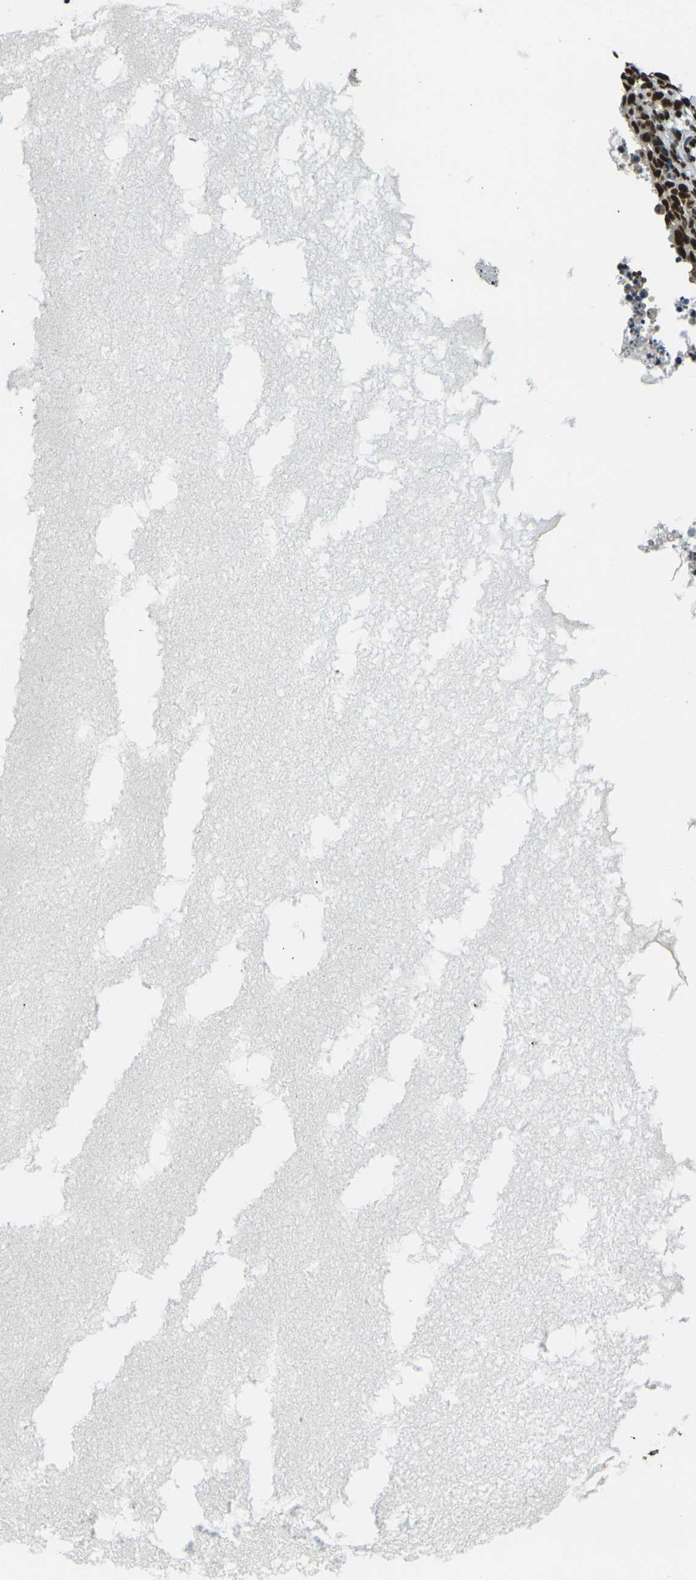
{"staining": {"intensity": "strong", "quantity": ">75%", "location": "nuclear"}, "tissue": "ovary", "cell_type": "Ovarian stroma cells", "image_type": "normal", "snomed": [{"axis": "morphology", "description": "Normal tissue, NOS"}, {"axis": "topography", "description": "Ovary"}], "caption": "High-magnification brightfield microscopy of normal ovary stained with DAB (brown) and counterstained with hematoxylin (blue). ovarian stroma cells exhibit strong nuclear staining is identified in about>75% of cells.", "gene": "SMARCC1", "patient": {"sex": "female", "age": 35}}